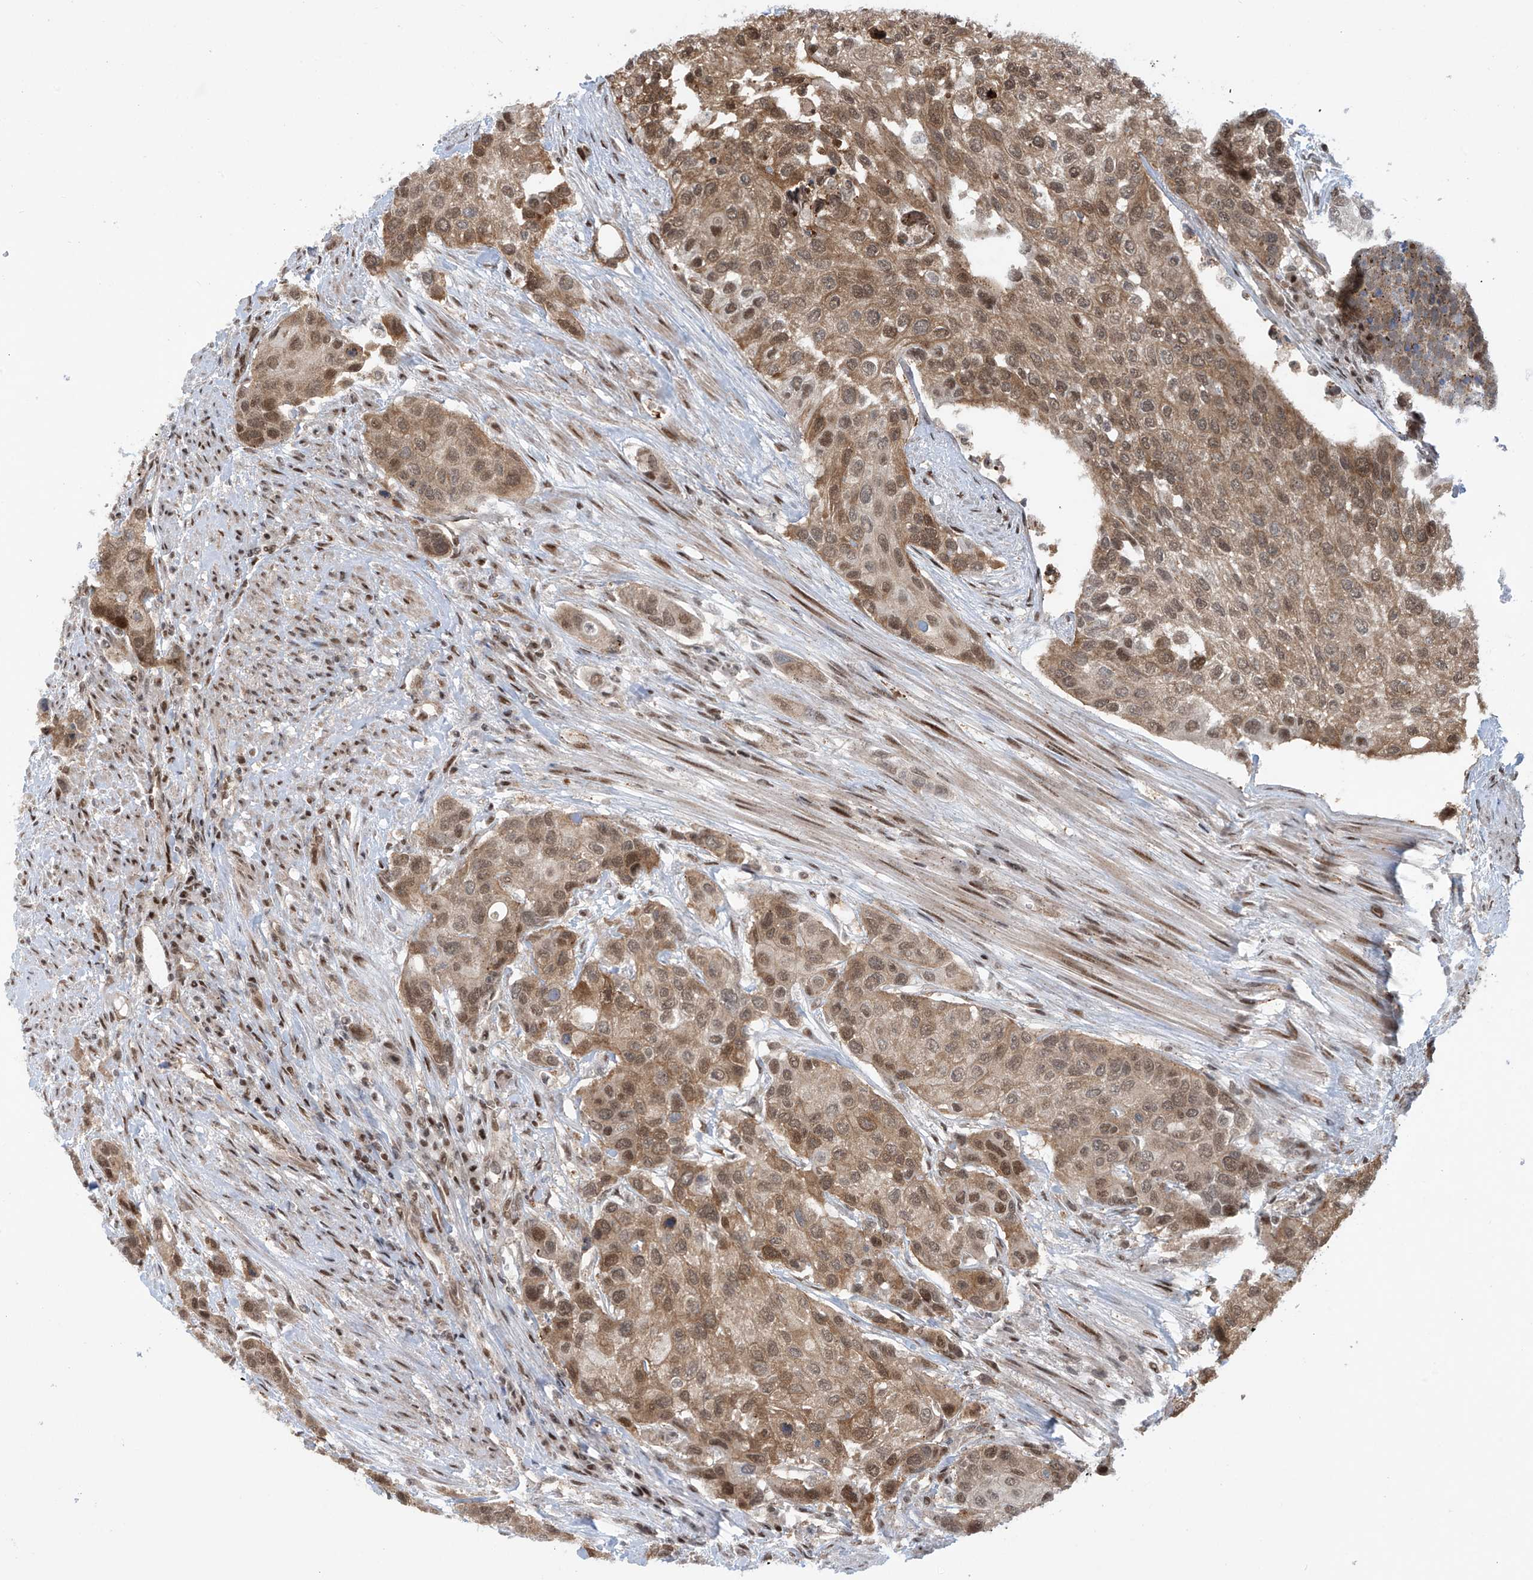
{"staining": {"intensity": "moderate", "quantity": ">75%", "location": "cytoplasmic/membranous,nuclear"}, "tissue": "urothelial cancer", "cell_type": "Tumor cells", "image_type": "cancer", "snomed": [{"axis": "morphology", "description": "Normal tissue, NOS"}, {"axis": "morphology", "description": "Urothelial carcinoma, High grade"}, {"axis": "topography", "description": "Vascular tissue"}, {"axis": "topography", "description": "Urinary bladder"}], "caption": "Immunohistochemical staining of human urothelial cancer shows medium levels of moderate cytoplasmic/membranous and nuclear protein staining in approximately >75% of tumor cells.", "gene": "LAGE3", "patient": {"sex": "female", "age": 56}}